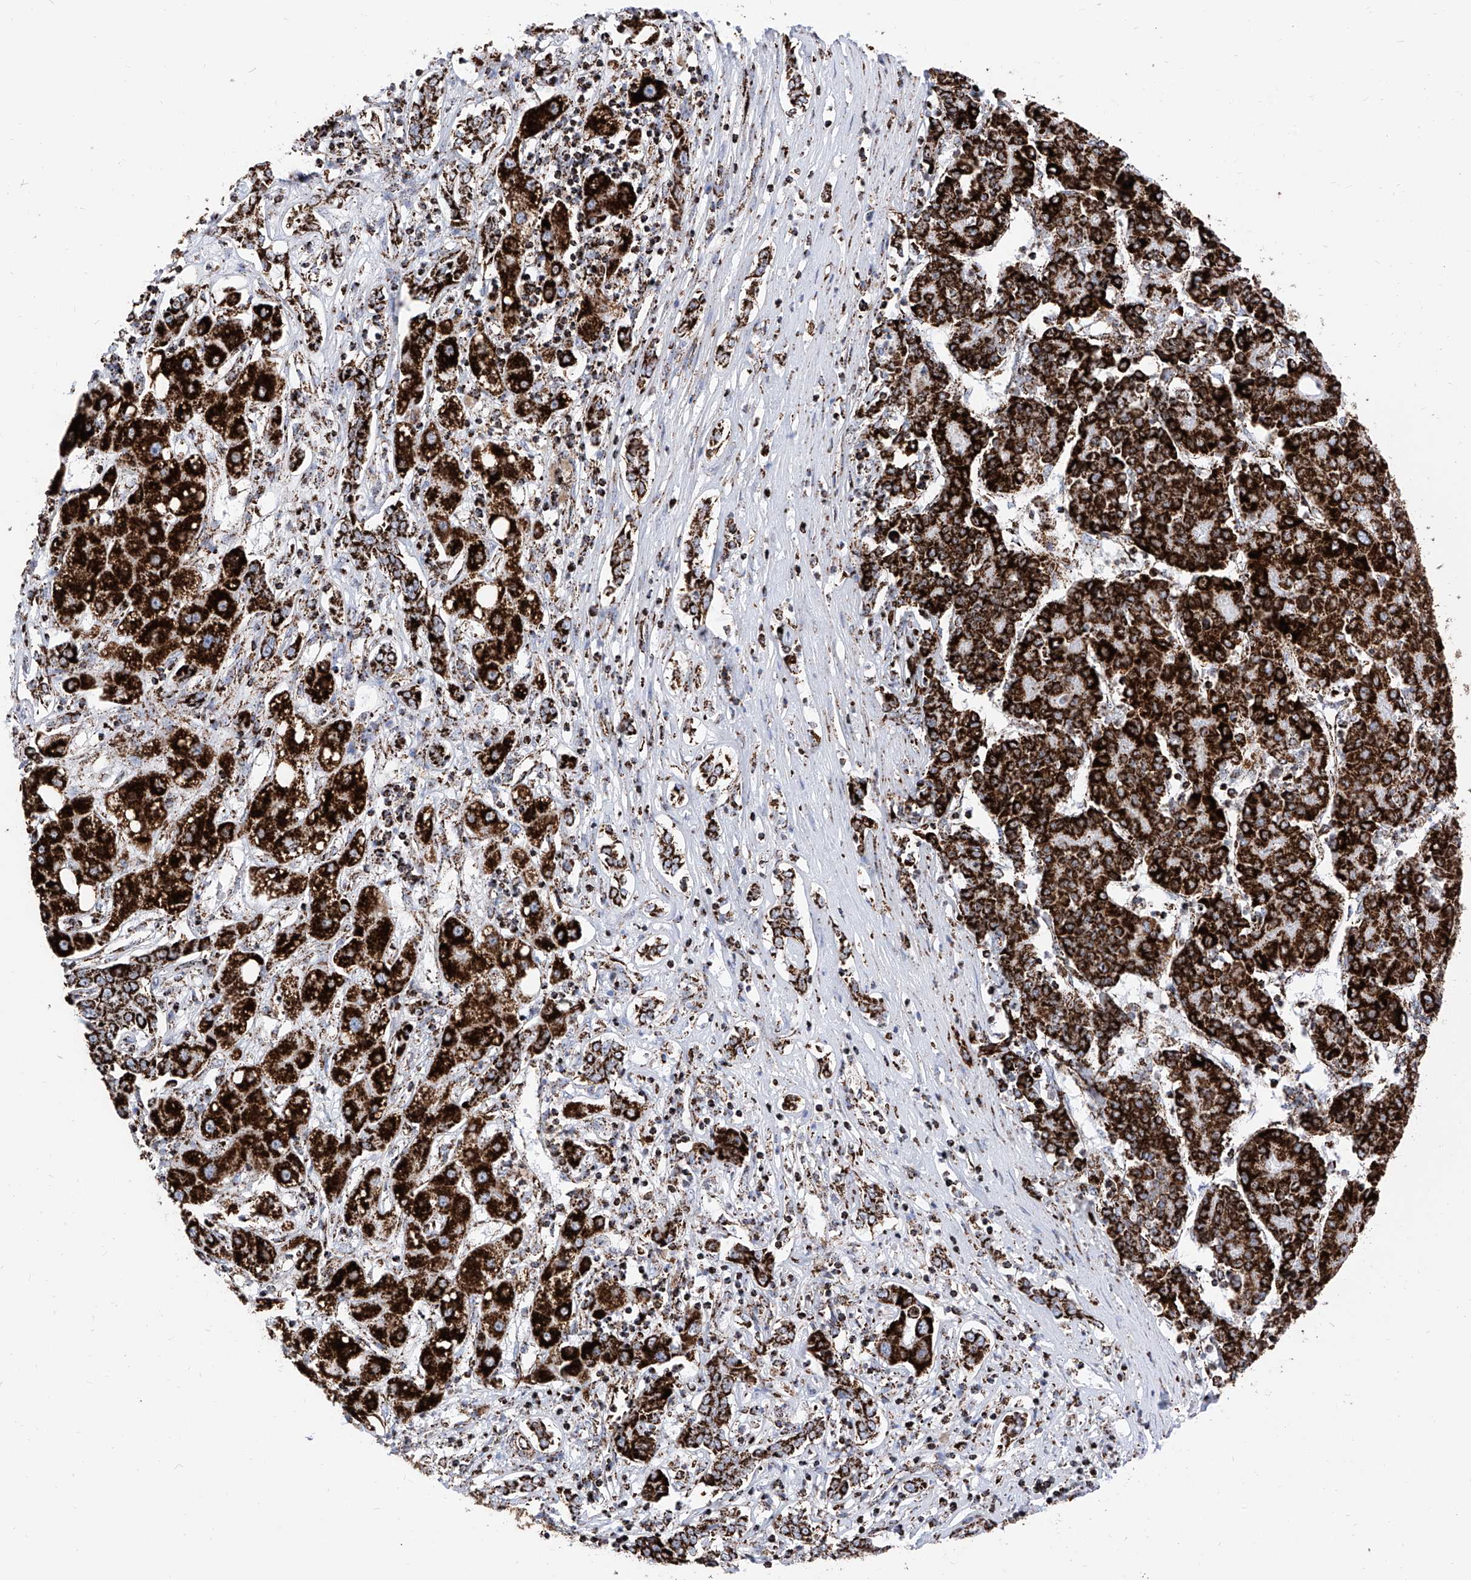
{"staining": {"intensity": "strong", "quantity": ">75%", "location": "cytoplasmic/membranous"}, "tissue": "liver cancer", "cell_type": "Tumor cells", "image_type": "cancer", "snomed": [{"axis": "morphology", "description": "Carcinoma, Hepatocellular, NOS"}, {"axis": "topography", "description": "Liver"}], "caption": "About >75% of tumor cells in liver cancer show strong cytoplasmic/membranous protein staining as visualized by brown immunohistochemical staining.", "gene": "COX5B", "patient": {"sex": "male", "age": 65}}